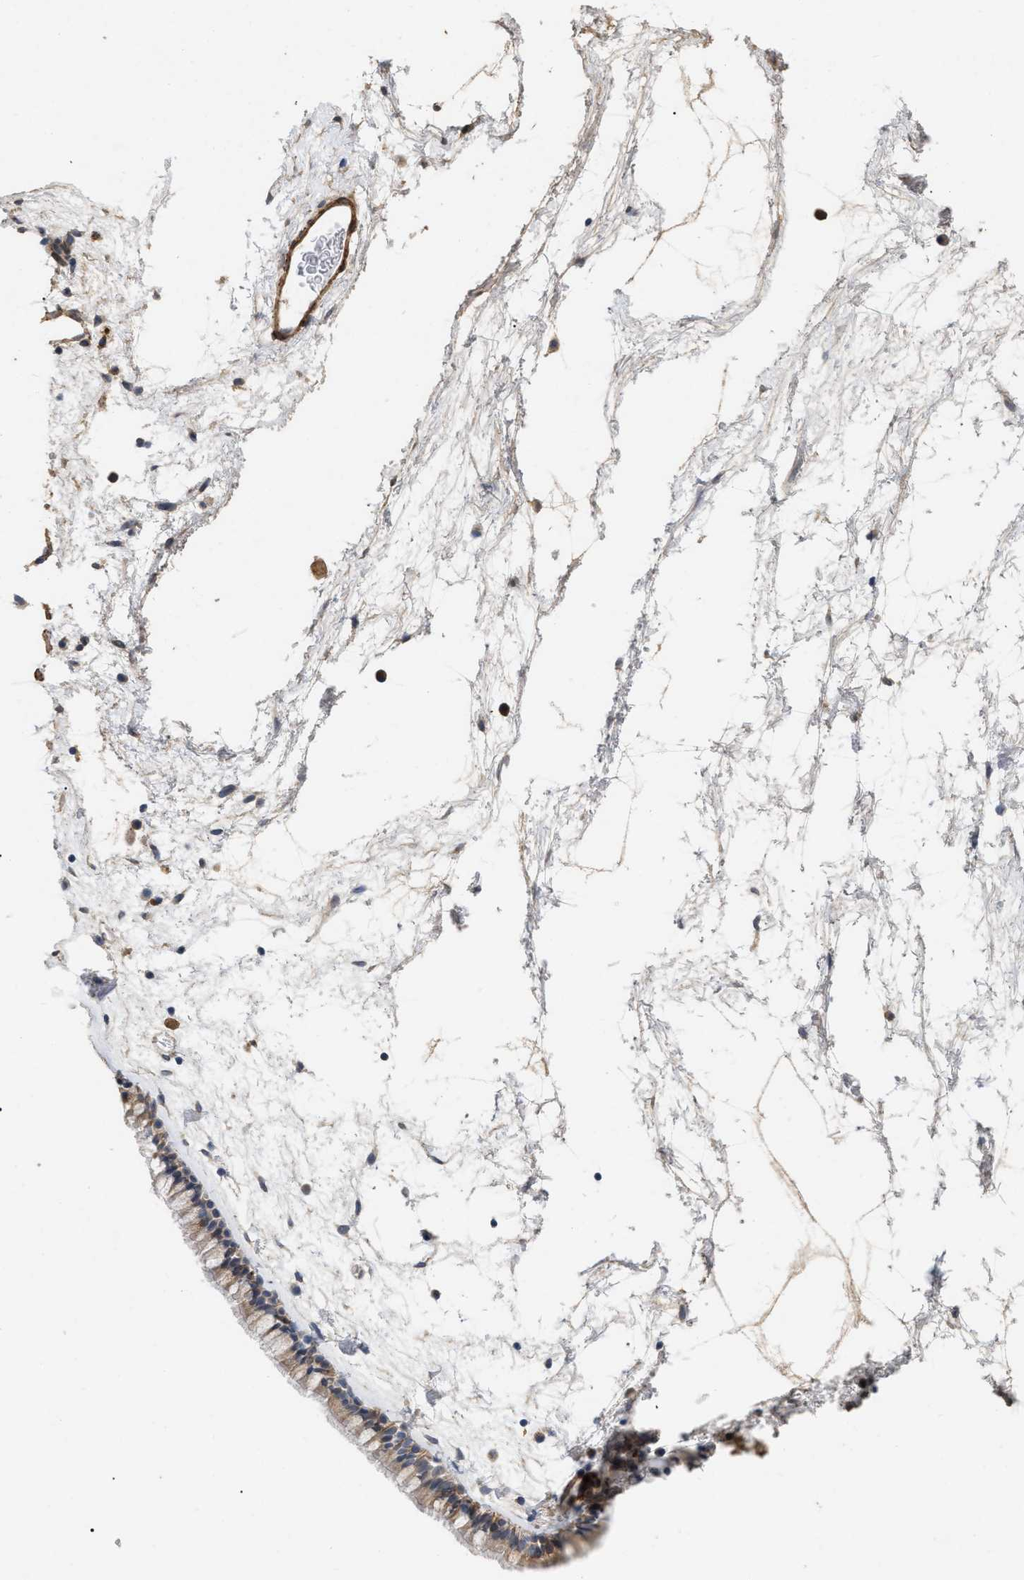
{"staining": {"intensity": "moderate", "quantity": ">75%", "location": "cytoplasmic/membranous"}, "tissue": "nasopharynx", "cell_type": "Respiratory epithelial cells", "image_type": "normal", "snomed": [{"axis": "morphology", "description": "Normal tissue, NOS"}, {"axis": "morphology", "description": "Inflammation, NOS"}, {"axis": "topography", "description": "Nasopharynx"}], "caption": "IHC histopathology image of benign nasopharynx stained for a protein (brown), which reveals medium levels of moderate cytoplasmic/membranous expression in approximately >75% of respiratory epithelial cells.", "gene": "ST6GALNAC6", "patient": {"sex": "male", "age": 48}}